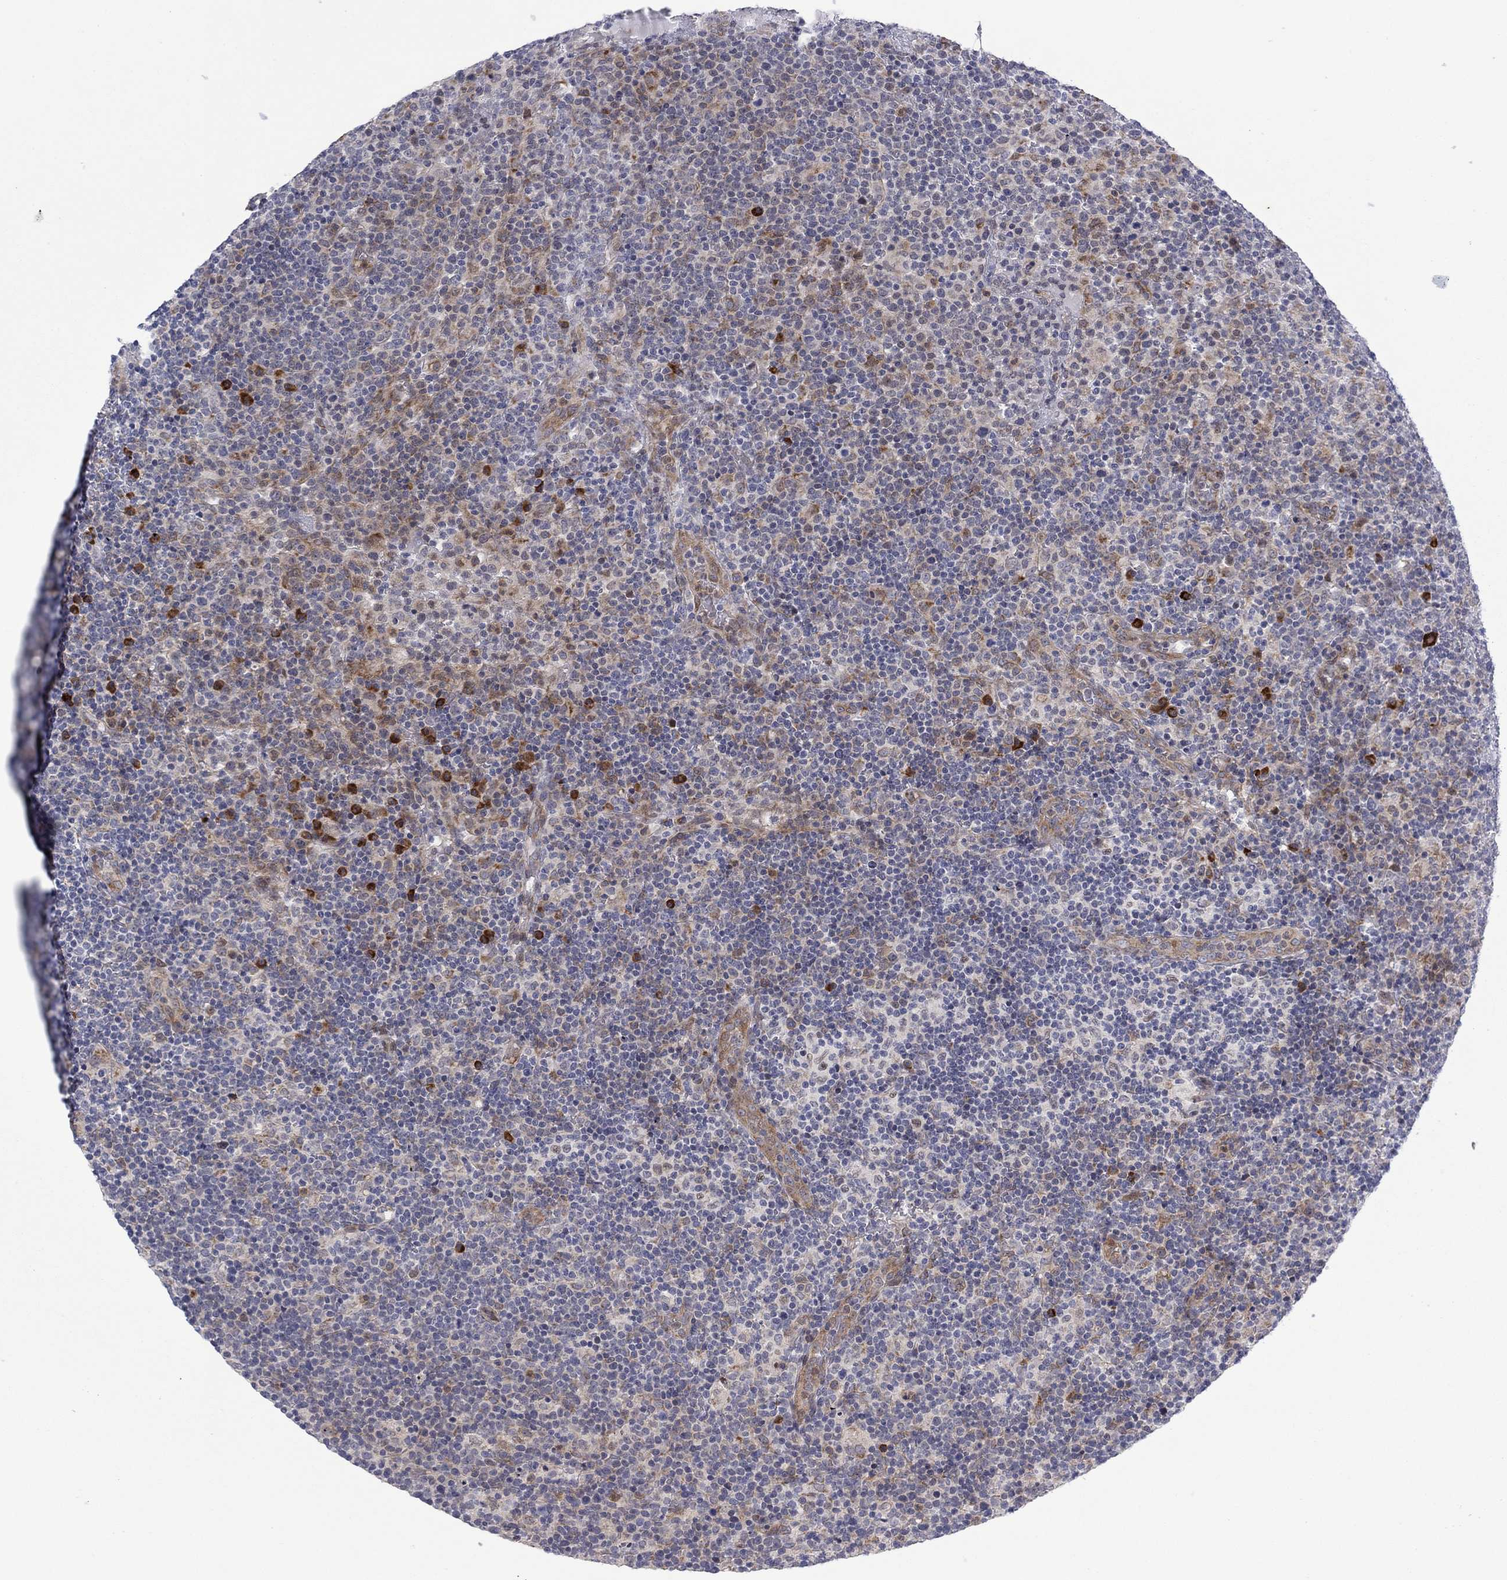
{"staining": {"intensity": "negative", "quantity": "none", "location": "none"}, "tissue": "lymphoma", "cell_type": "Tumor cells", "image_type": "cancer", "snomed": [{"axis": "morphology", "description": "Malignant lymphoma, non-Hodgkin's type, High grade"}, {"axis": "topography", "description": "Lymph node"}], "caption": "Human malignant lymphoma, non-Hodgkin's type (high-grade) stained for a protein using IHC shows no positivity in tumor cells.", "gene": "TTC21B", "patient": {"sex": "male", "age": 61}}